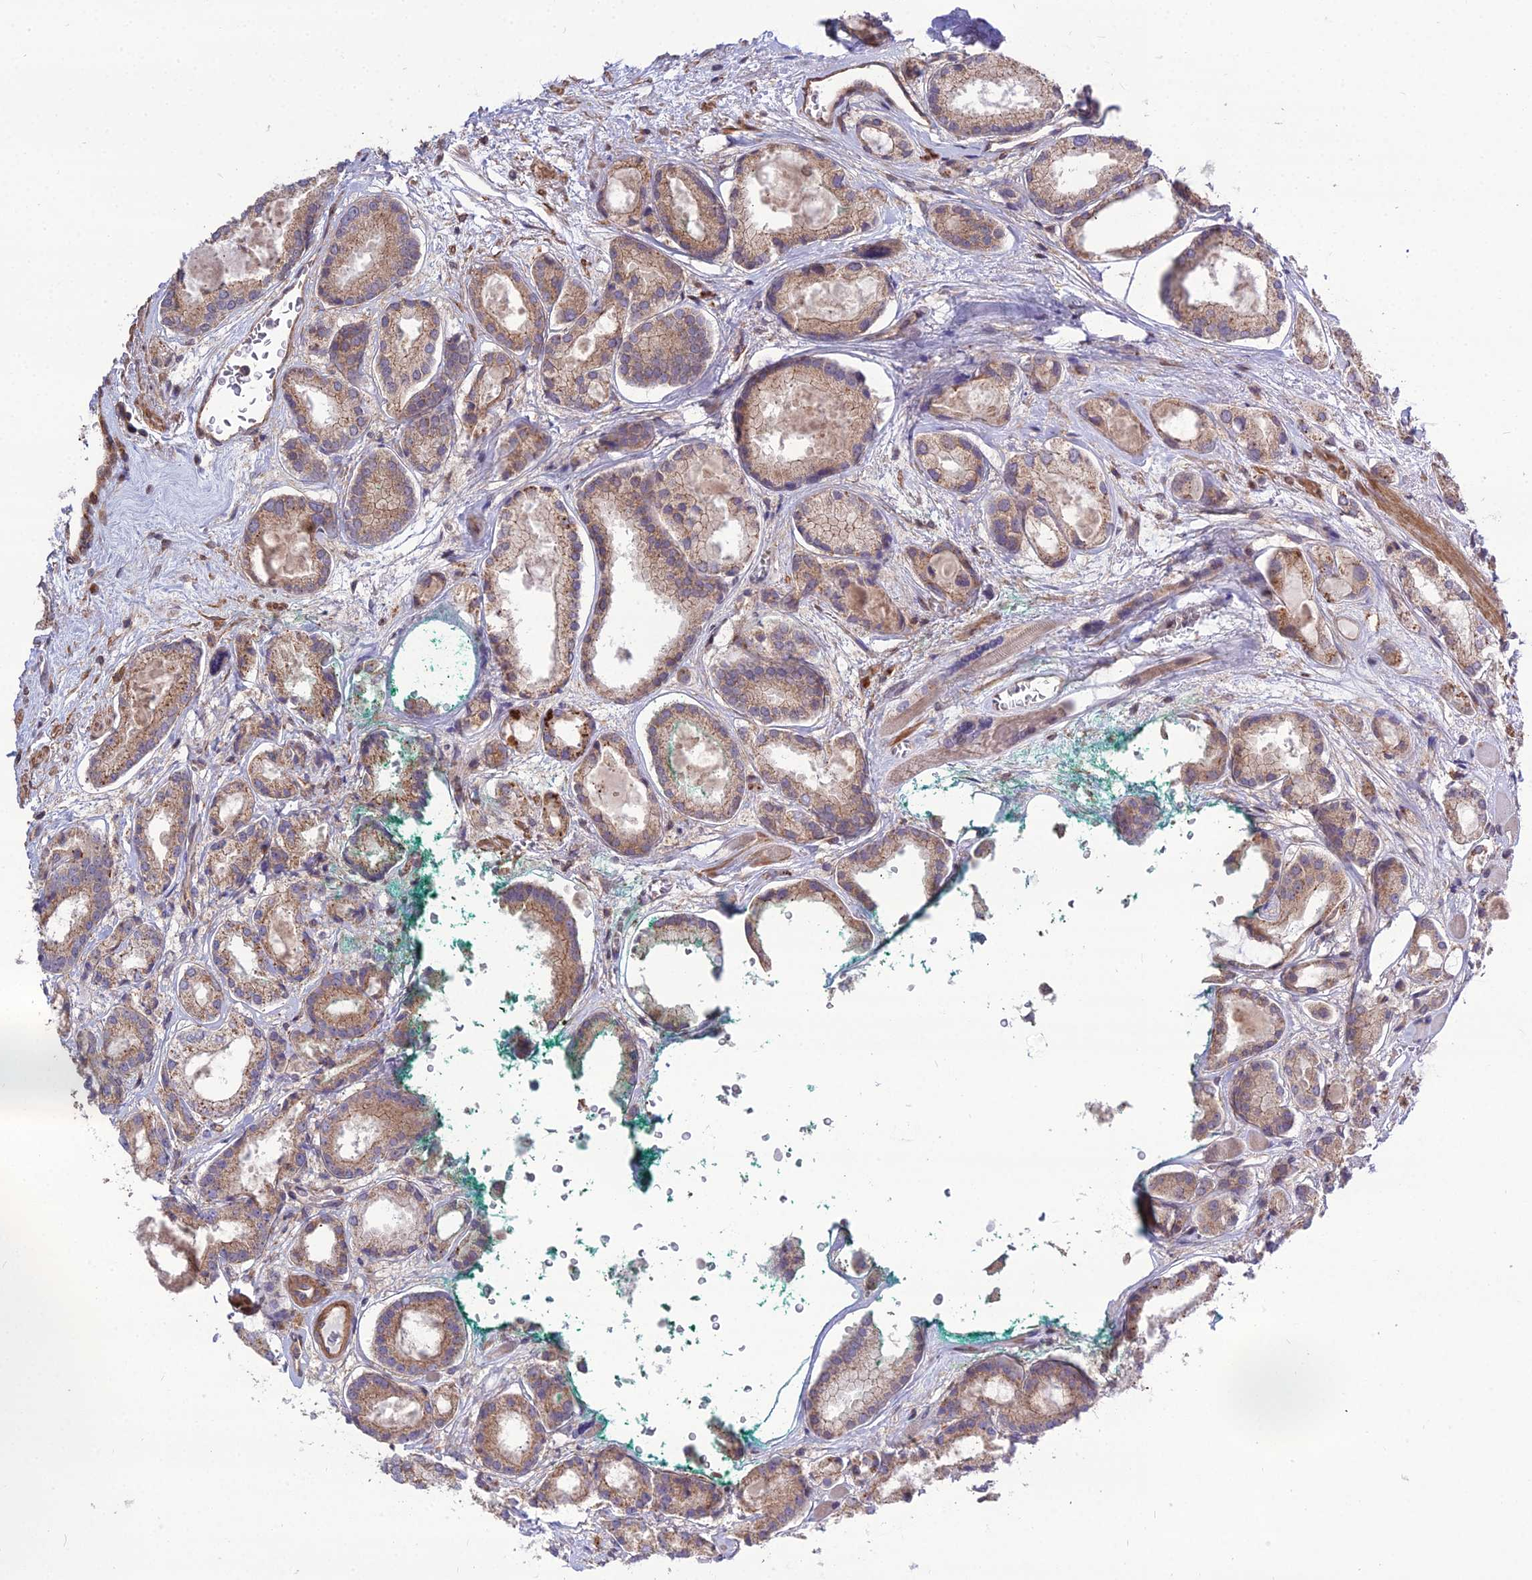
{"staining": {"intensity": "weak", "quantity": "25%-75%", "location": "cytoplasmic/membranous"}, "tissue": "prostate cancer", "cell_type": "Tumor cells", "image_type": "cancer", "snomed": [{"axis": "morphology", "description": "Adenocarcinoma, High grade"}, {"axis": "topography", "description": "Prostate"}], "caption": "Brown immunohistochemical staining in prostate cancer (high-grade adenocarcinoma) displays weak cytoplasmic/membranous positivity in approximately 25%-75% of tumor cells.", "gene": "TSPYL2", "patient": {"sex": "male", "age": 67}}